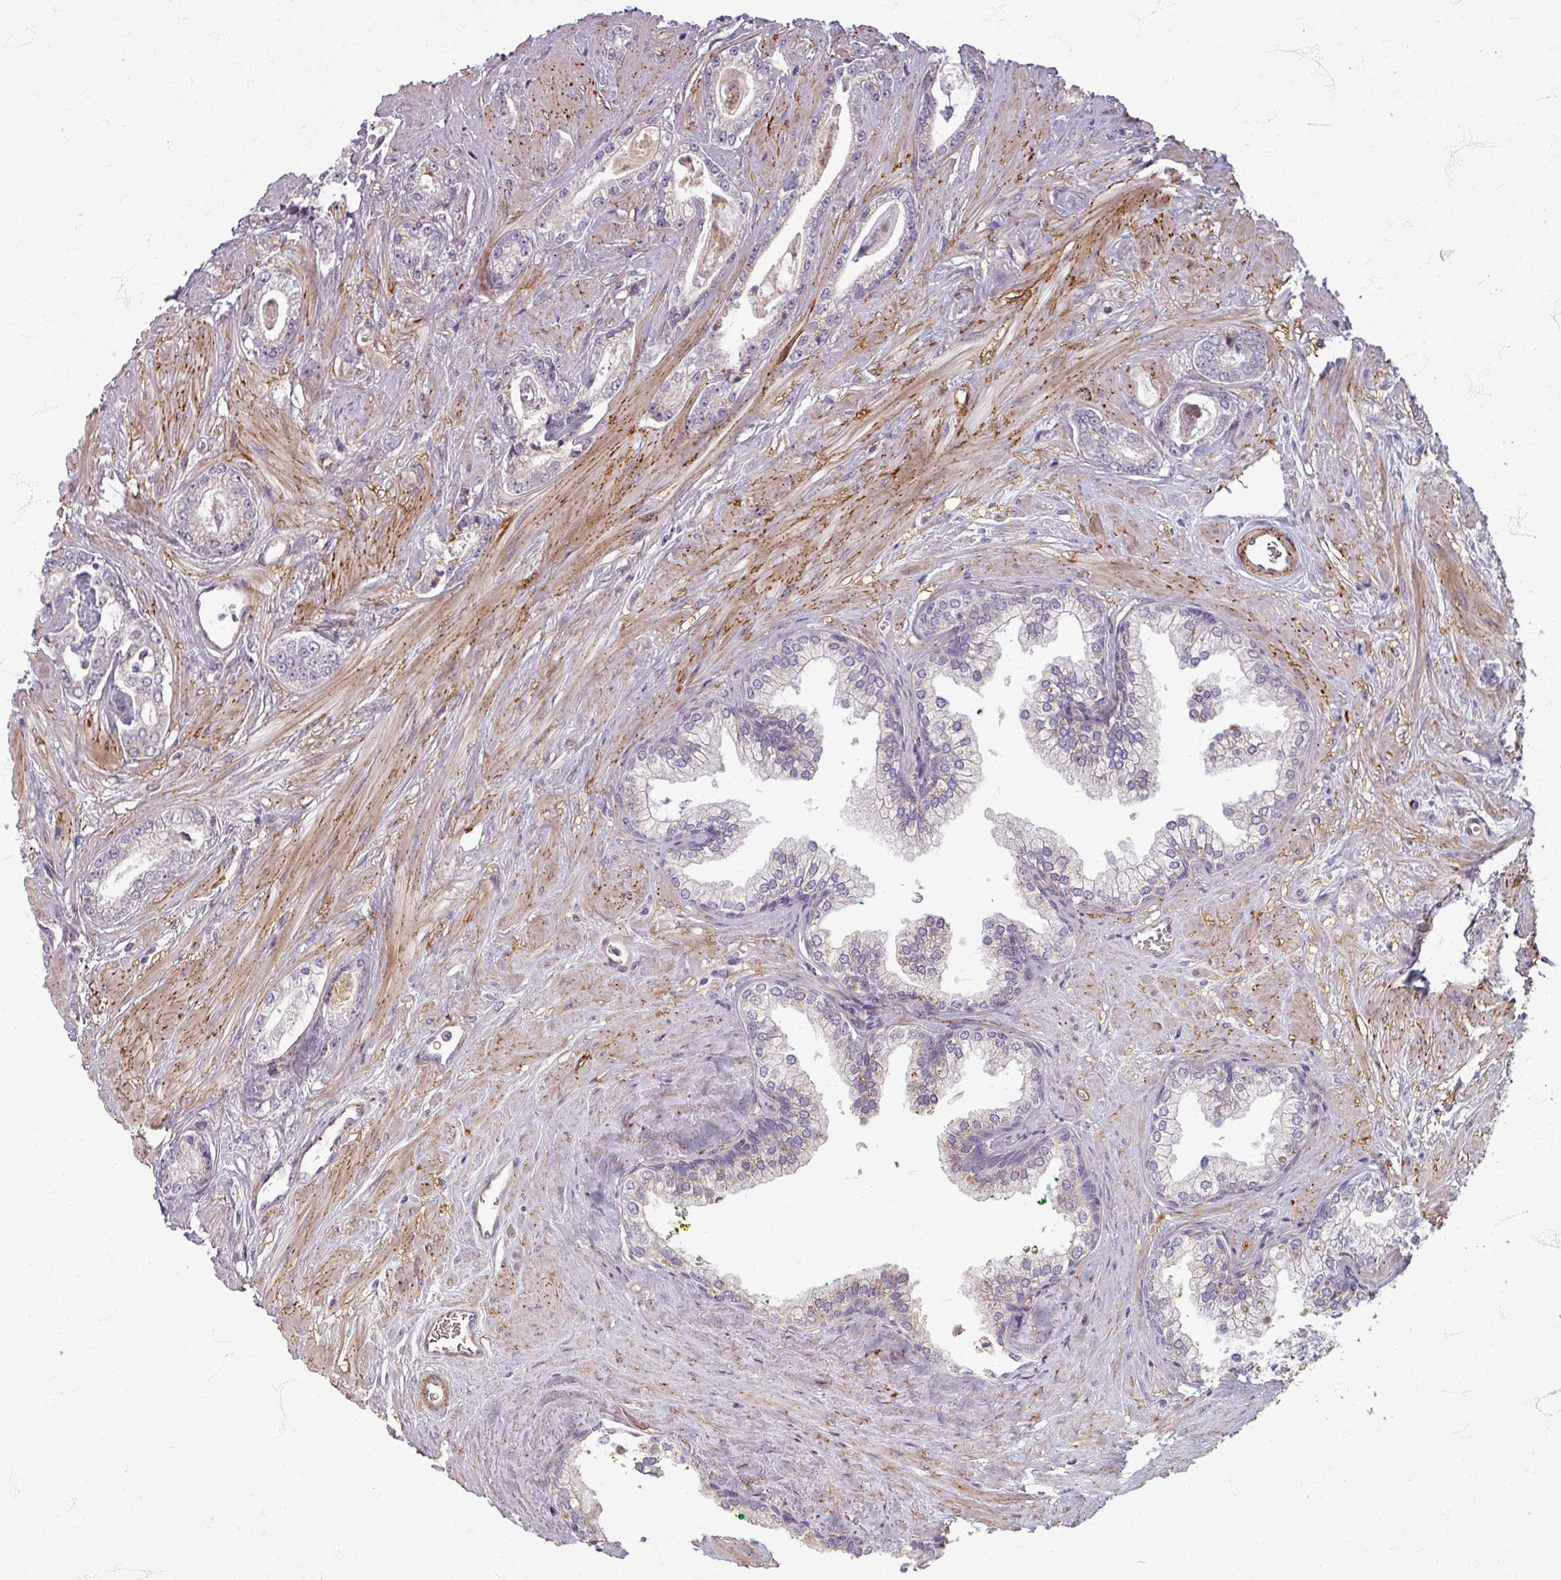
{"staining": {"intensity": "negative", "quantity": "none", "location": "none"}, "tissue": "prostate cancer", "cell_type": "Tumor cells", "image_type": "cancer", "snomed": [{"axis": "morphology", "description": "Adenocarcinoma, Low grade"}, {"axis": "topography", "description": "Prostate"}], "caption": "This is a histopathology image of immunohistochemistry staining of prostate cancer, which shows no staining in tumor cells. (DAB immunohistochemistry (IHC) visualized using brightfield microscopy, high magnification).", "gene": "GABARAPL1", "patient": {"sex": "male", "age": 60}}